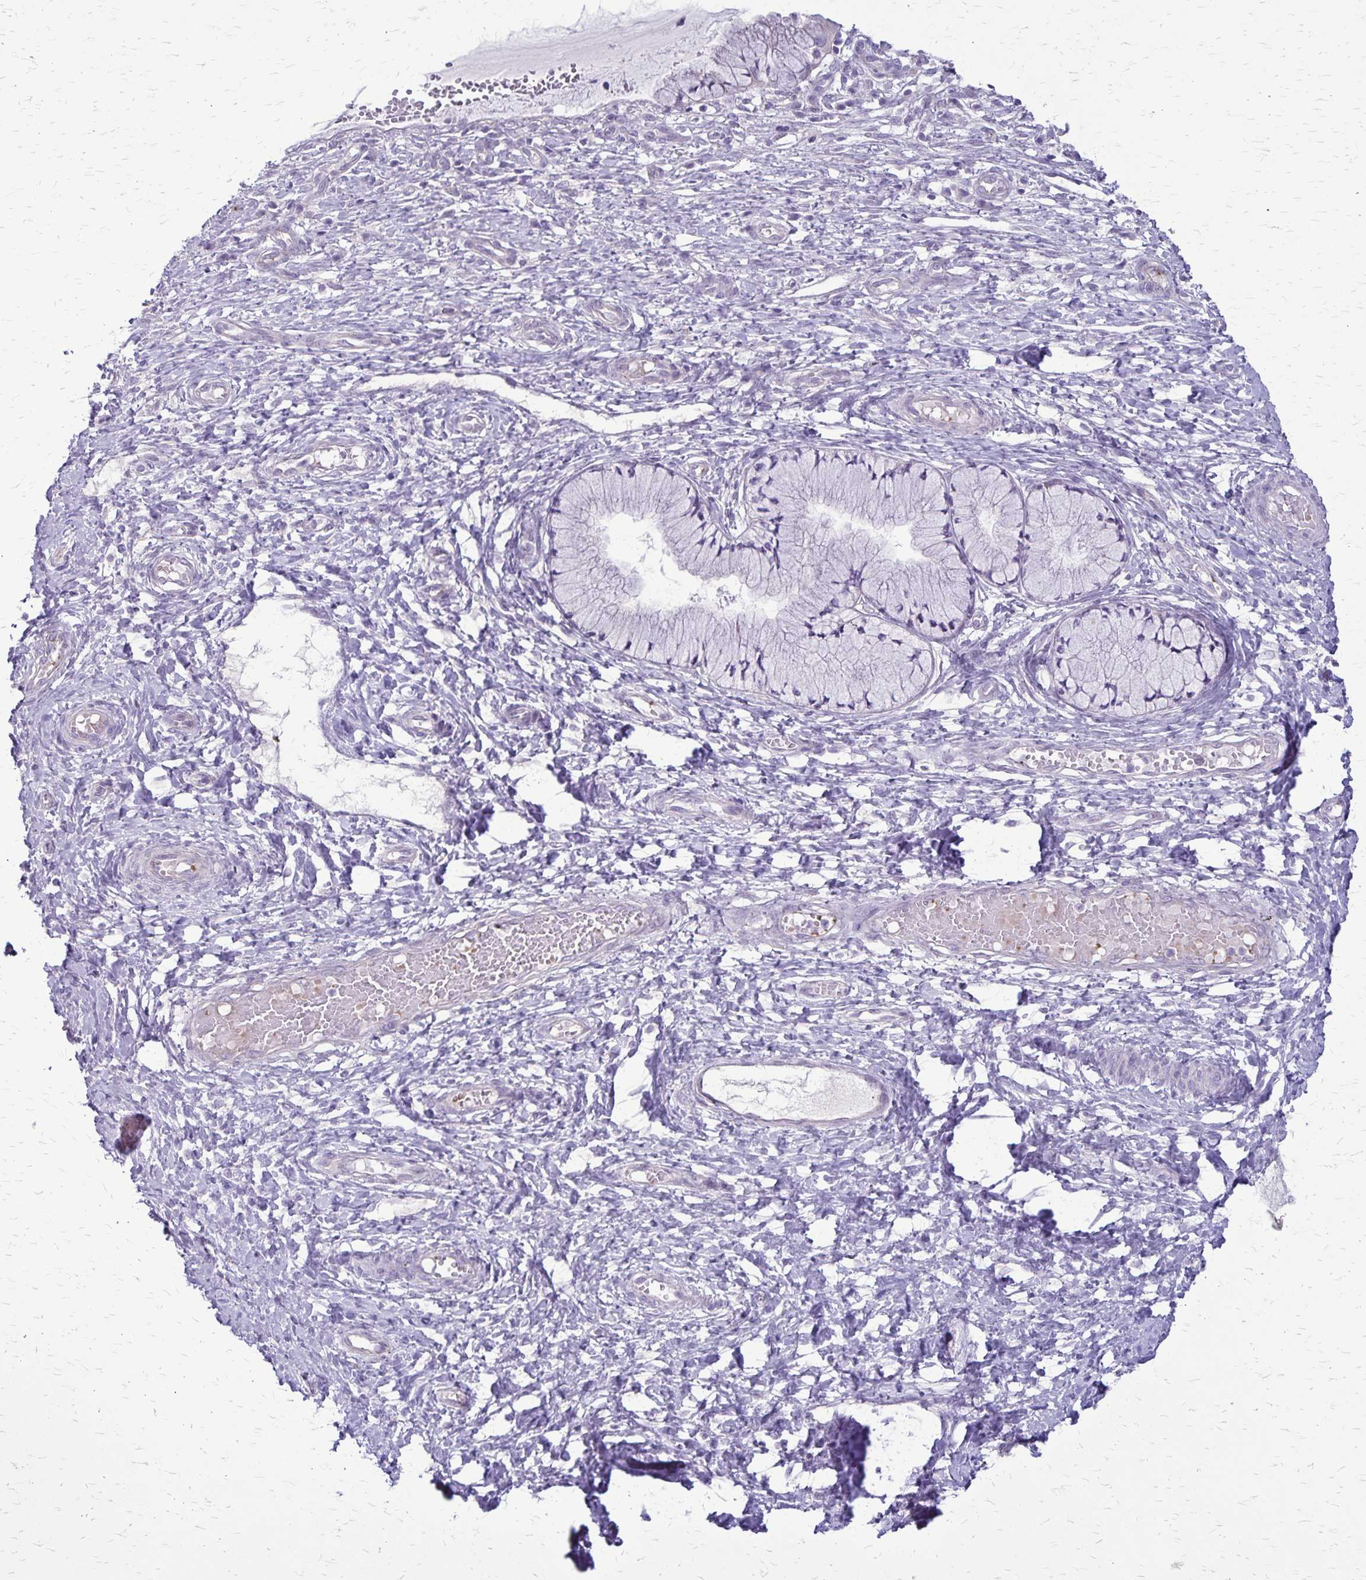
{"staining": {"intensity": "negative", "quantity": "none", "location": "none"}, "tissue": "cervix", "cell_type": "Glandular cells", "image_type": "normal", "snomed": [{"axis": "morphology", "description": "Normal tissue, NOS"}, {"axis": "topography", "description": "Cervix"}], "caption": "Immunohistochemical staining of benign cervix reveals no significant staining in glandular cells.", "gene": "GP9", "patient": {"sex": "female", "age": 37}}